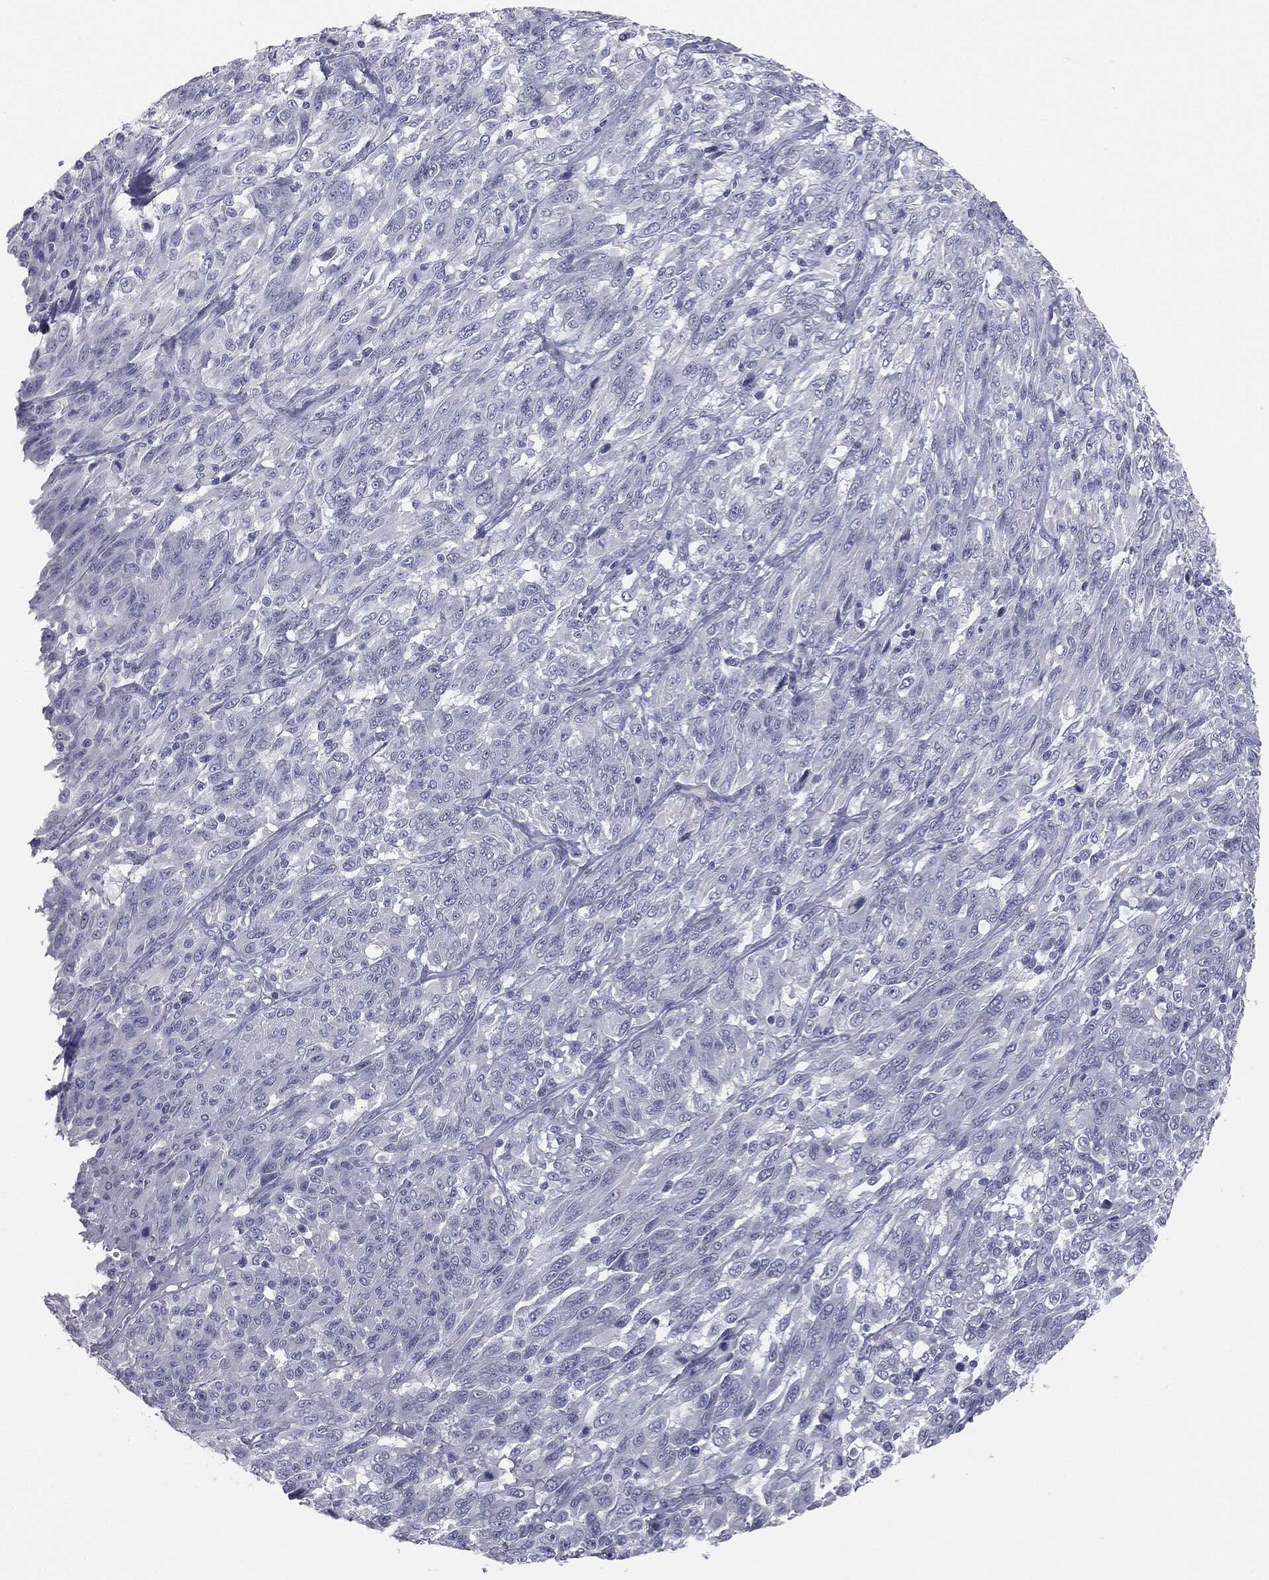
{"staining": {"intensity": "negative", "quantity": "none", "location": "none"}, "tissue": "melanoma", "cell_type": "Tumor cells", "image_type": "cancer", "snomed": [{"axis": "morphology", "description": "Malignant melanoma, NOS"}, {"axis": "topography", "description": "Skin"}], "caption": "A micrograph of melanoma stained for a protein displays no brown staining in tumor cells. The staining is performed using DAB (3,3'-diaminobenzidine) brown chromogen with nuclei counter-stained in using hematoxylin.", "gene": "MUC5AC", "patient": {"sex": "female", "age": 91}}